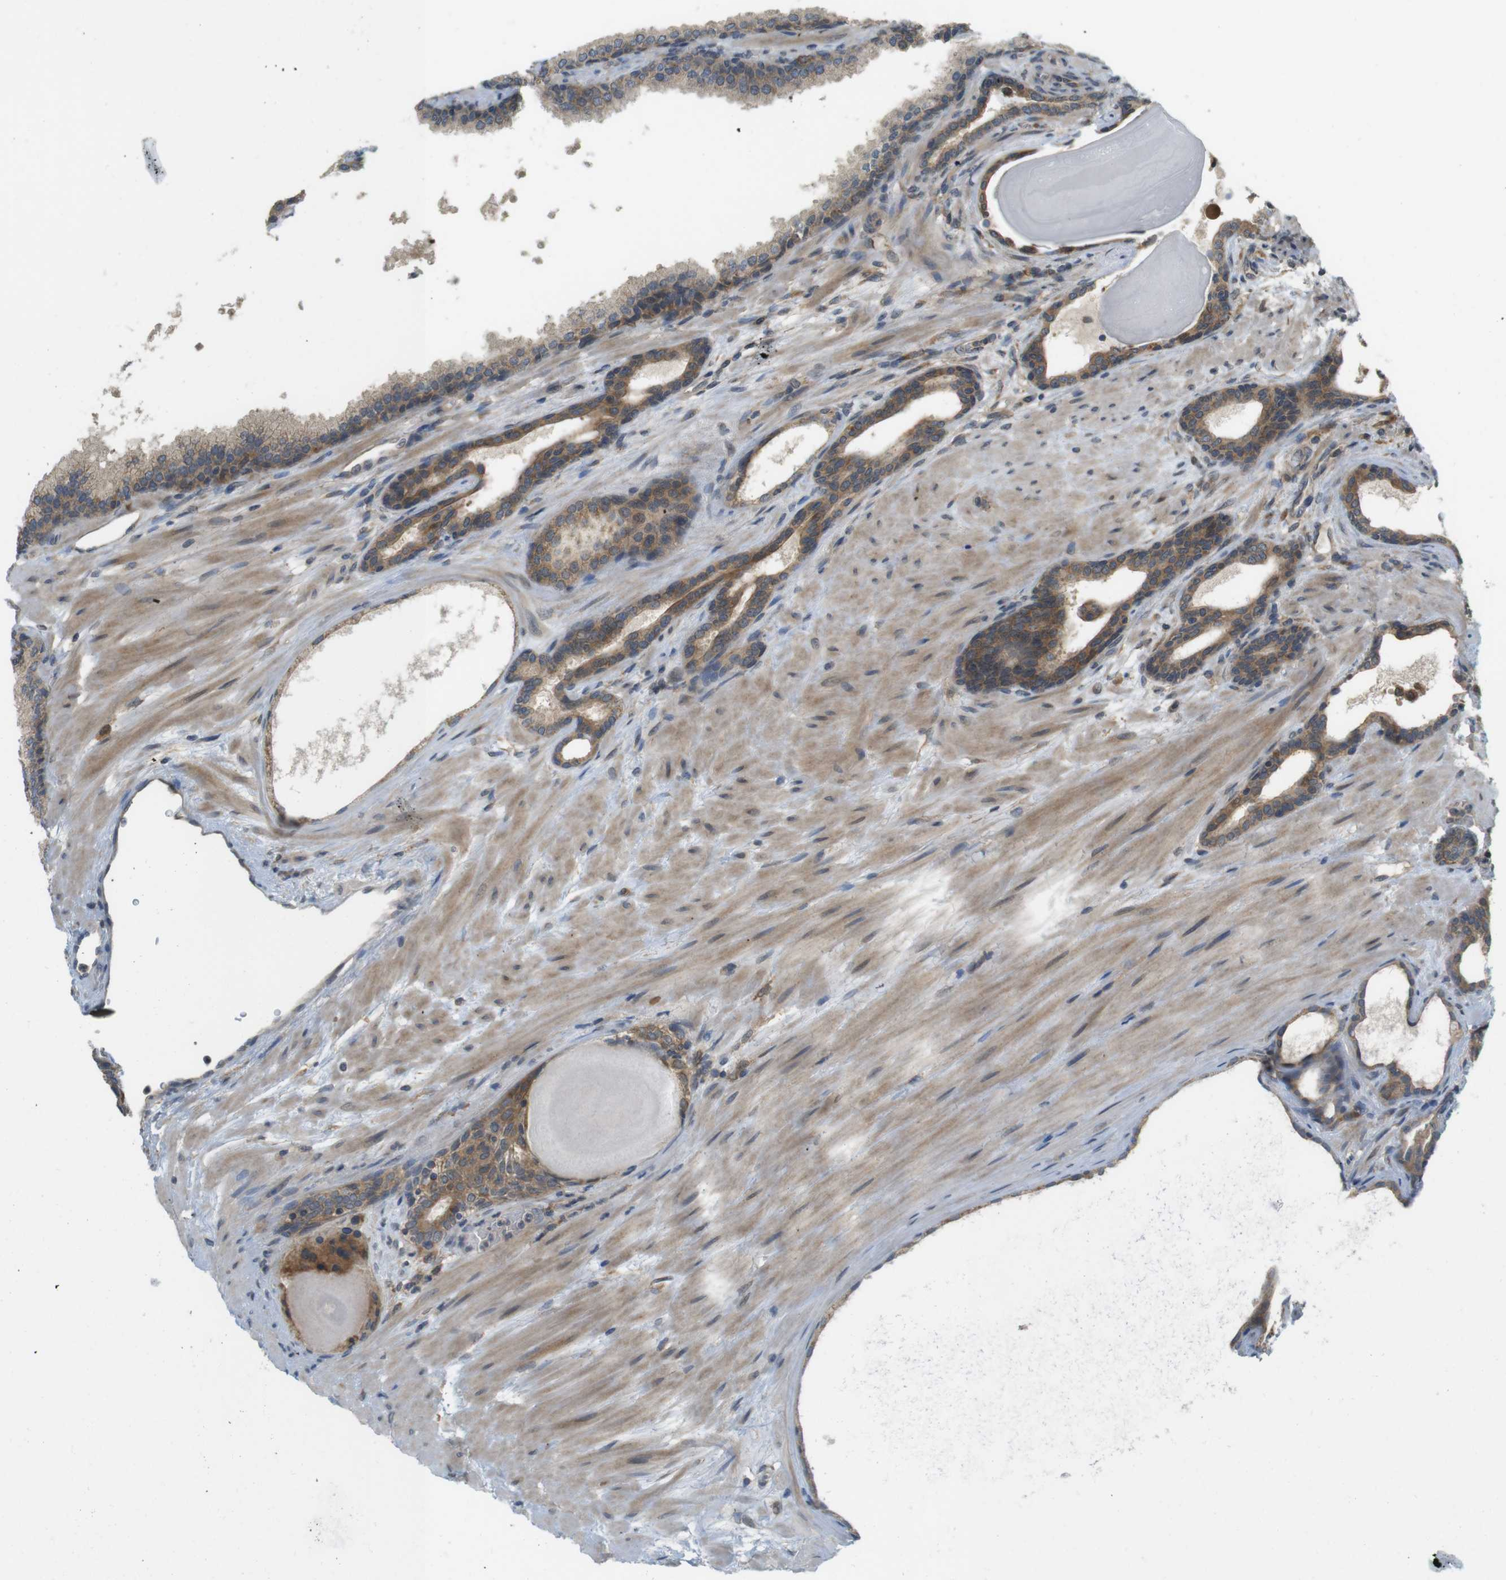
{"staining": {"intensity": "moderate", "quantity": ">75%", "location": "cytoplasmic/membranous"}, "tissue": "prostate cancer", "cell_type": "Tumor cells", "image_type": "cancer", "snomed": [{"axis": "morphology", "description": "Adenocarcinoma, High grade"}, {"axis": "topography", "description": "Prostate"}], "caption": "A brown stain shows moderate cytoplasmic/membranous expression of a protein in human prostate adenocarcinoma (high-grade) tumor cells. (DAB IHC, brown staining for protein, blue staining for nuclei).", "gene": "RNF130", "patient": {"sex": "male", "age": 61}}